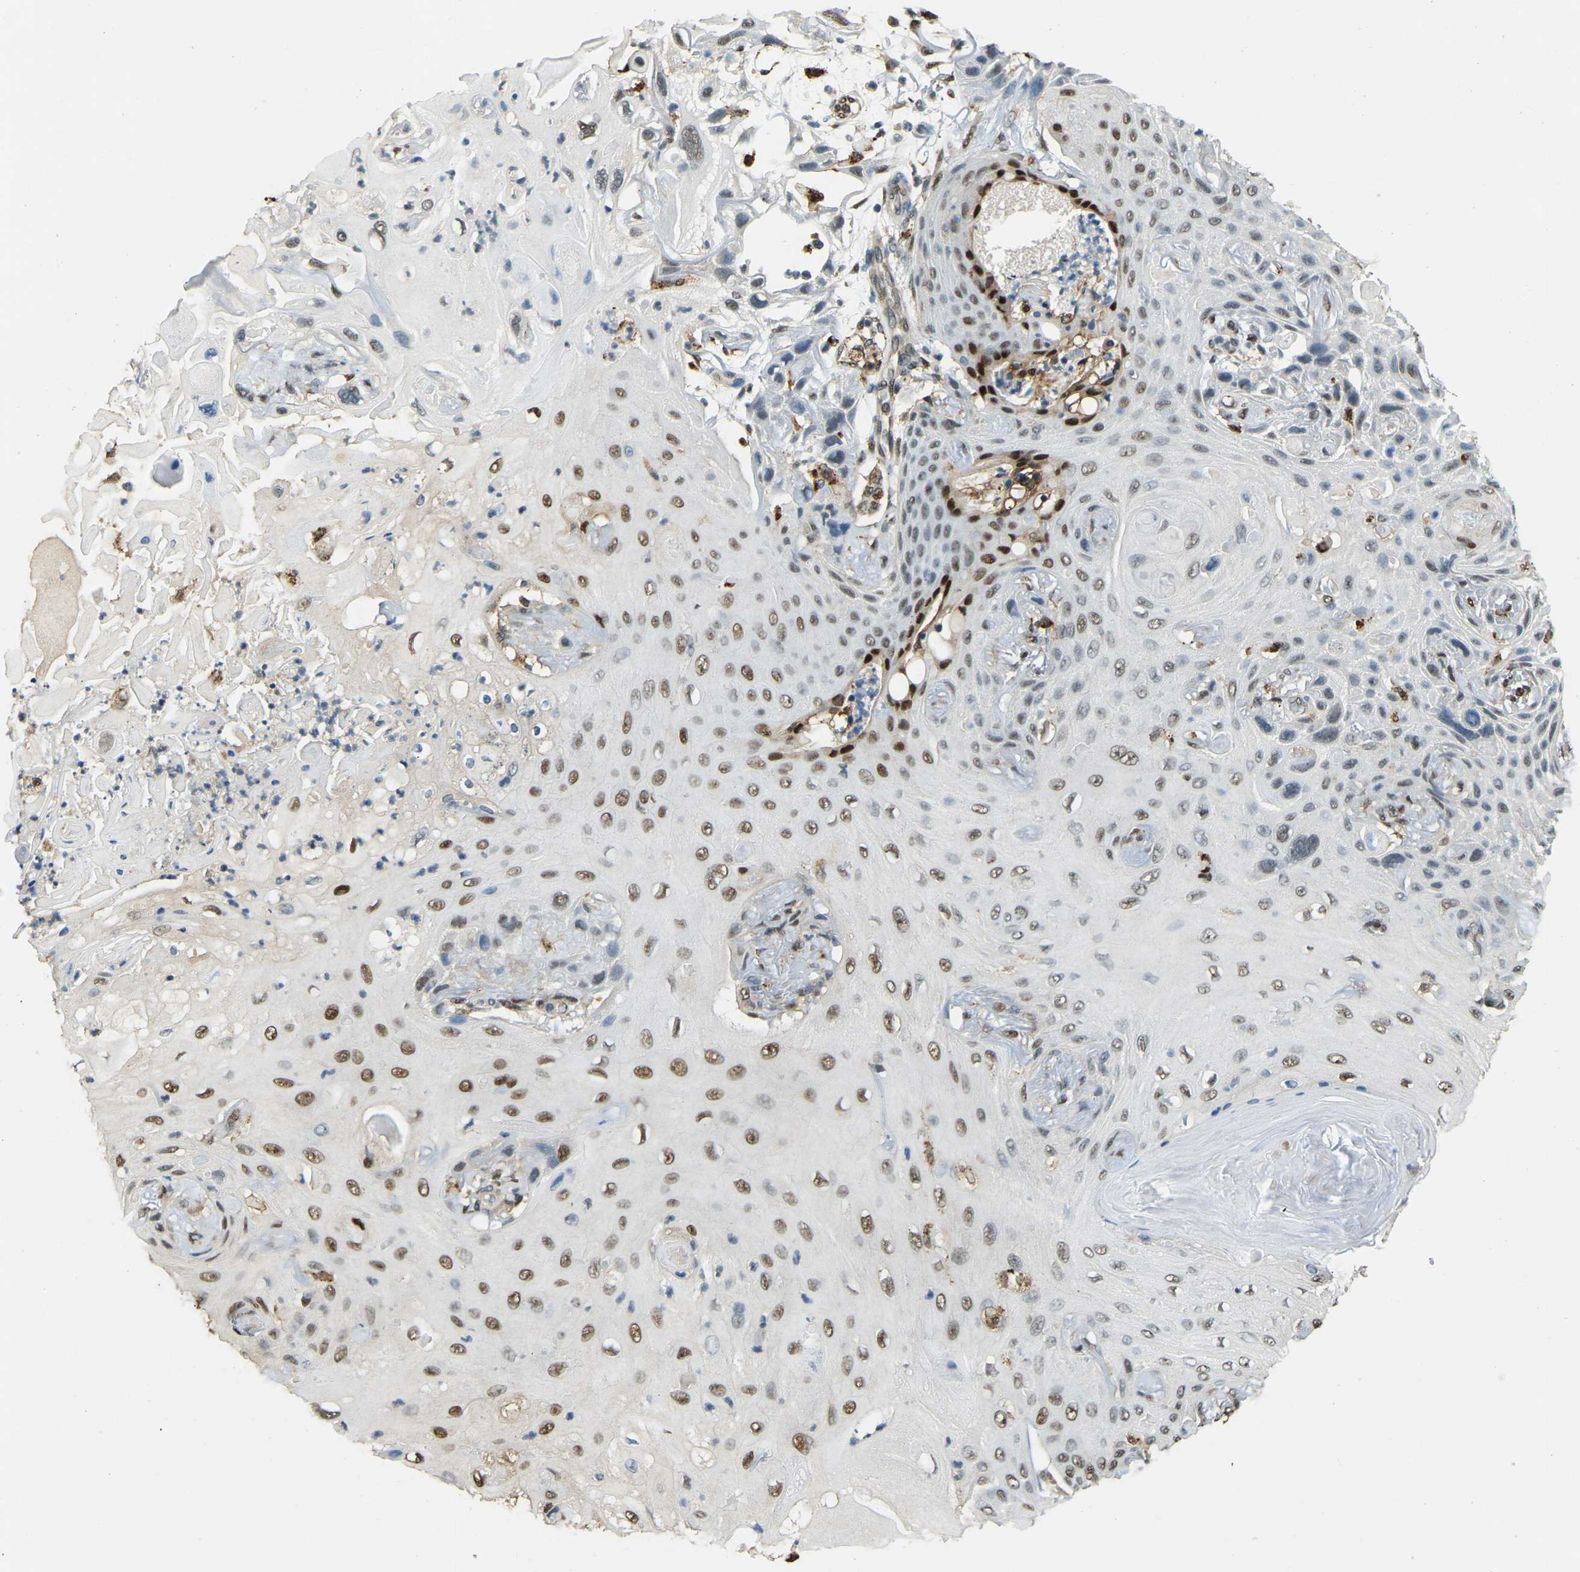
{"staining": {"intensity": "moderate", "quantity": ">75%", "location": "nuclear"}, "tissue": "skin cancer", "cell_type": "Tumor cells", "image_type": "cancer", "snomed": [{"axis": "morphology", "description": "Squamous cell carcinoma, NOS"}, {"axis": "topography", "description": "Skin"}], "caption": "This is a histology image of IHC staining of skin cancer, which shows moderate positivity in the nuclear of tumor cells.", "gene": "NANS", "patient": {"sex": "female", "age": 77}}